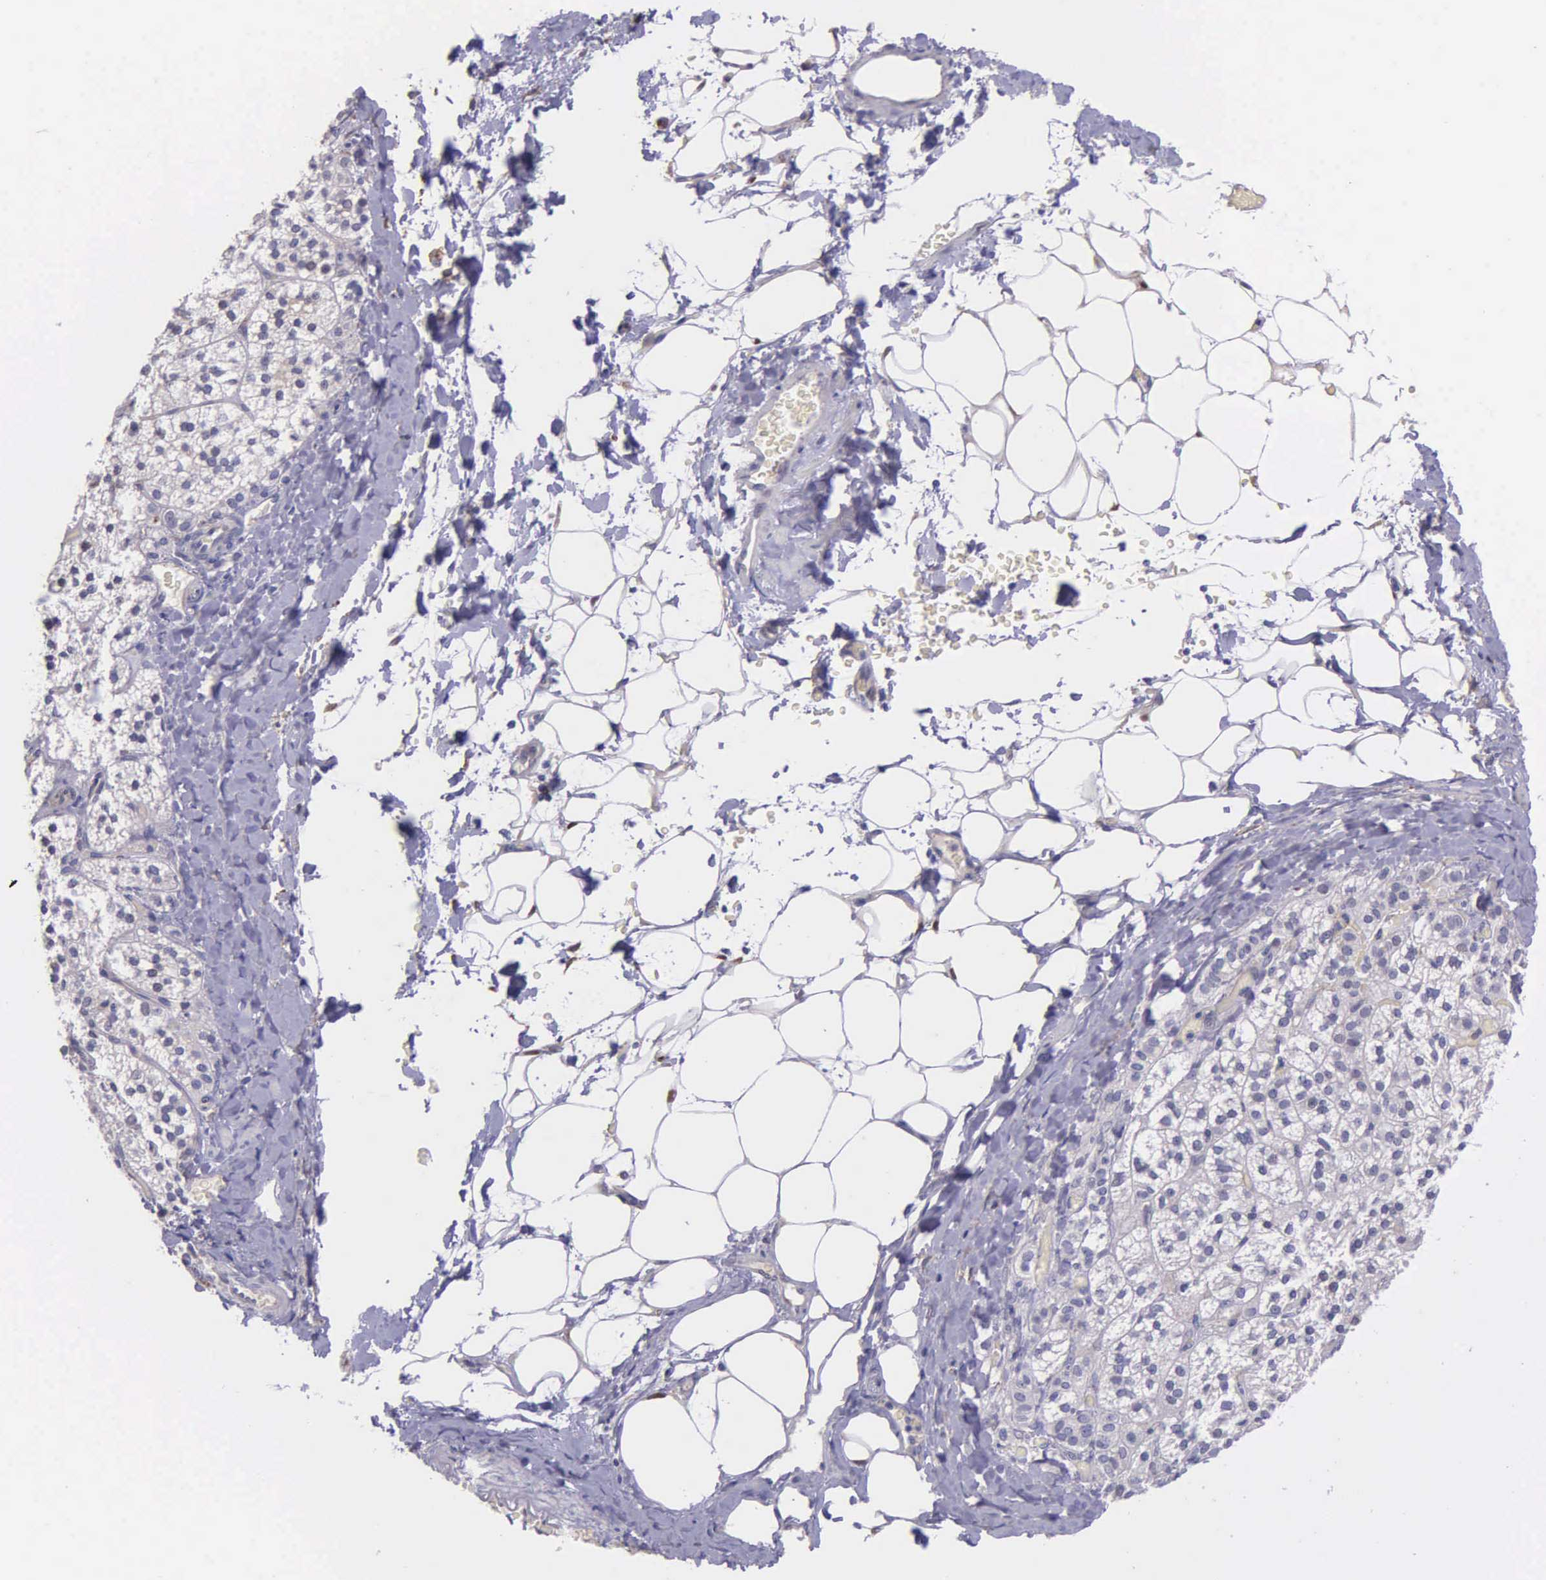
{"staining": {"intensity": "negative", "quantity": "none", "location": "none"}, "tissue": "adrenal gland", "cell_type": "Glandular cells", "image_type": "normal", "snomed": [{"axis": "morphology", "description": "Normal tissue, NOS"}, {"axis": "topography", "description": "Adrenal gland"}], "caption": "A high-resolution photomicrograph shows immunohistochemistry staining of unremarkable adrenal gland, which reveals no significant expression in glandular cells.", "gene": "ZC3H12B", "patient": {"sex": "male", "age": 53}}